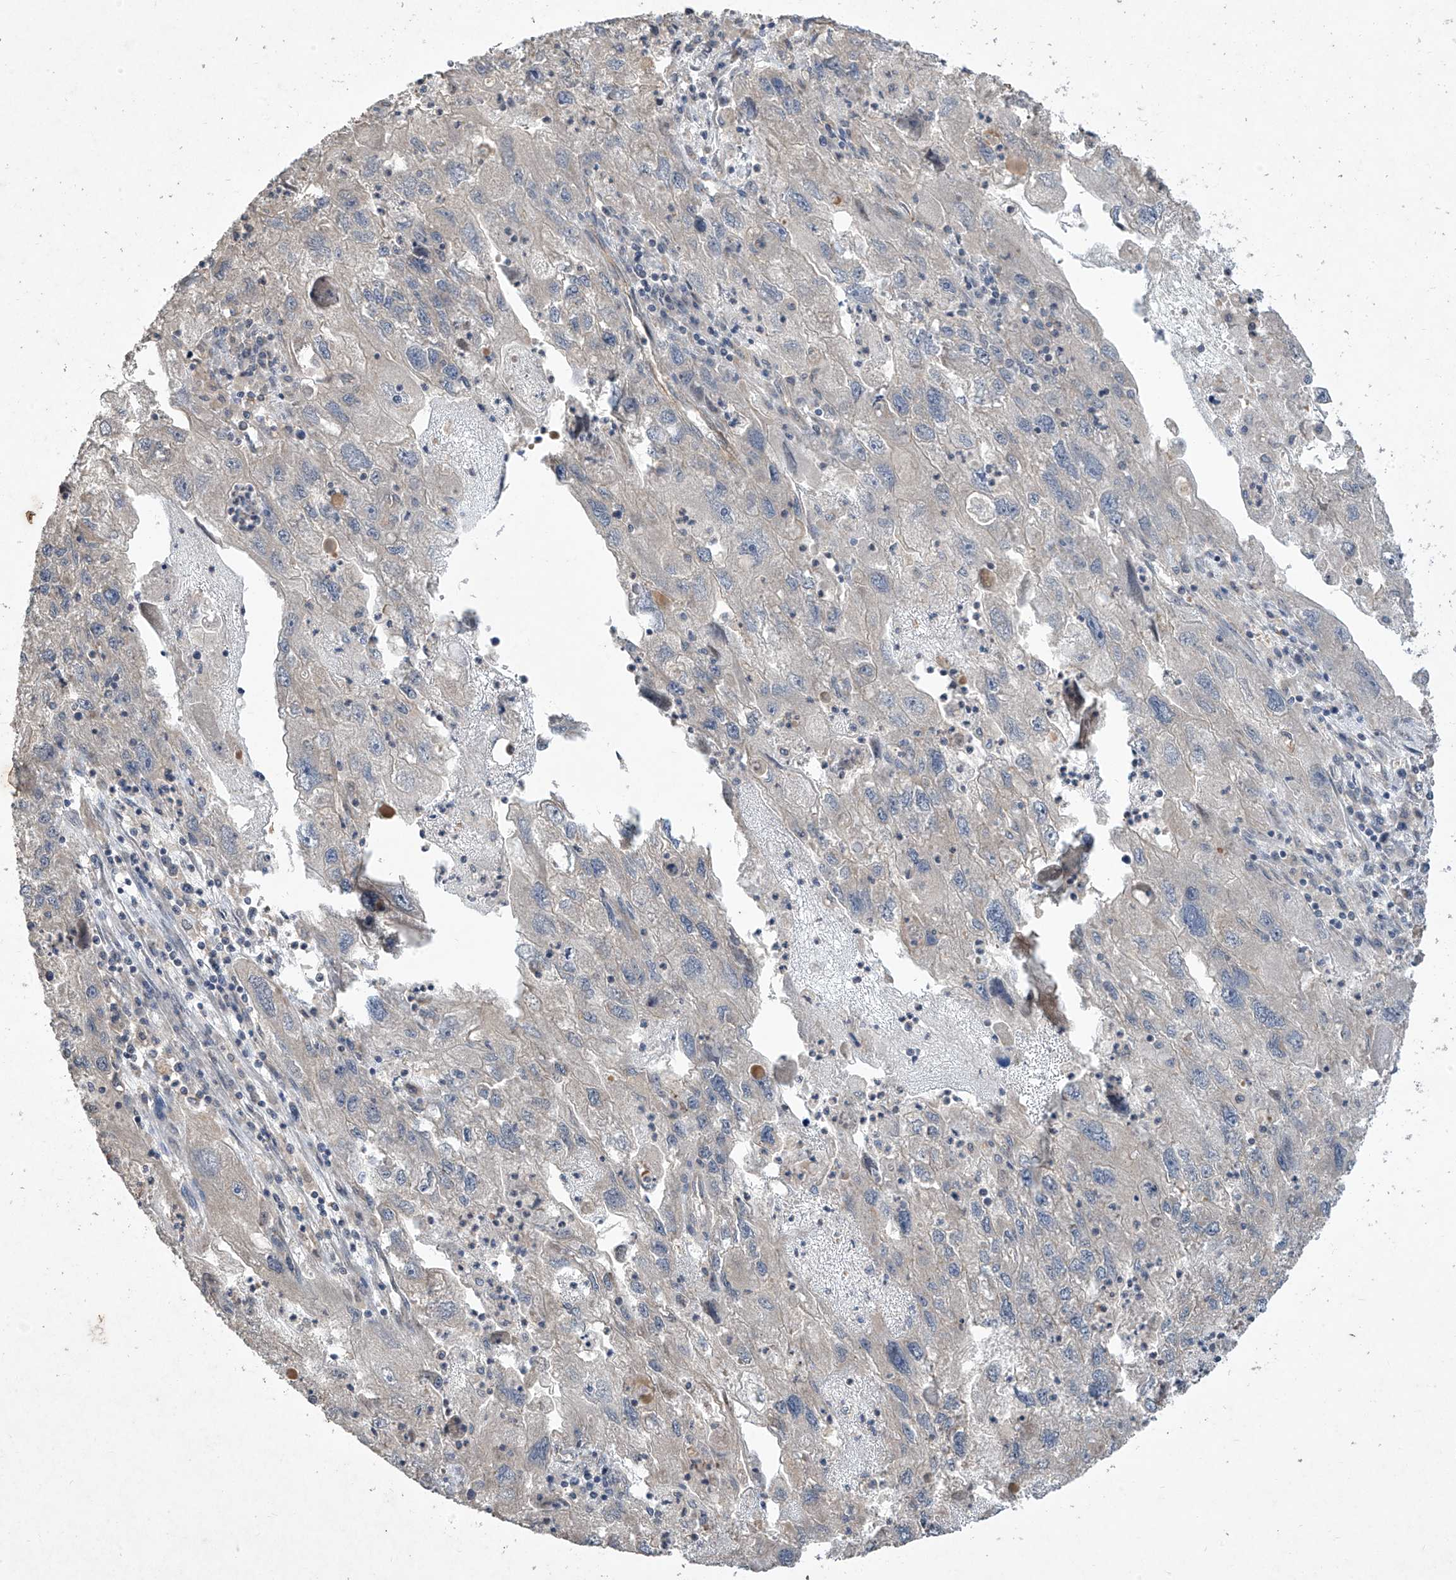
{"staining": {"intensity": "negative", "quantity": "none", "location": "none"}, "tissue": "endometrial cancer", "cell_type": "Tumor cells", "image_type": "cancer", "snomed": [{"axis": "morphology", "description": "Adenocarcinoma, NOS"}, {"axis": "topography", "description": "Endometrium"}], "caption": "Immunohistochemistry of endometrial adenocarcinoma demonstrates no expression in tumor cells.", "gene": "MATN2", "patient": {"sex": "female", "age": 49}}